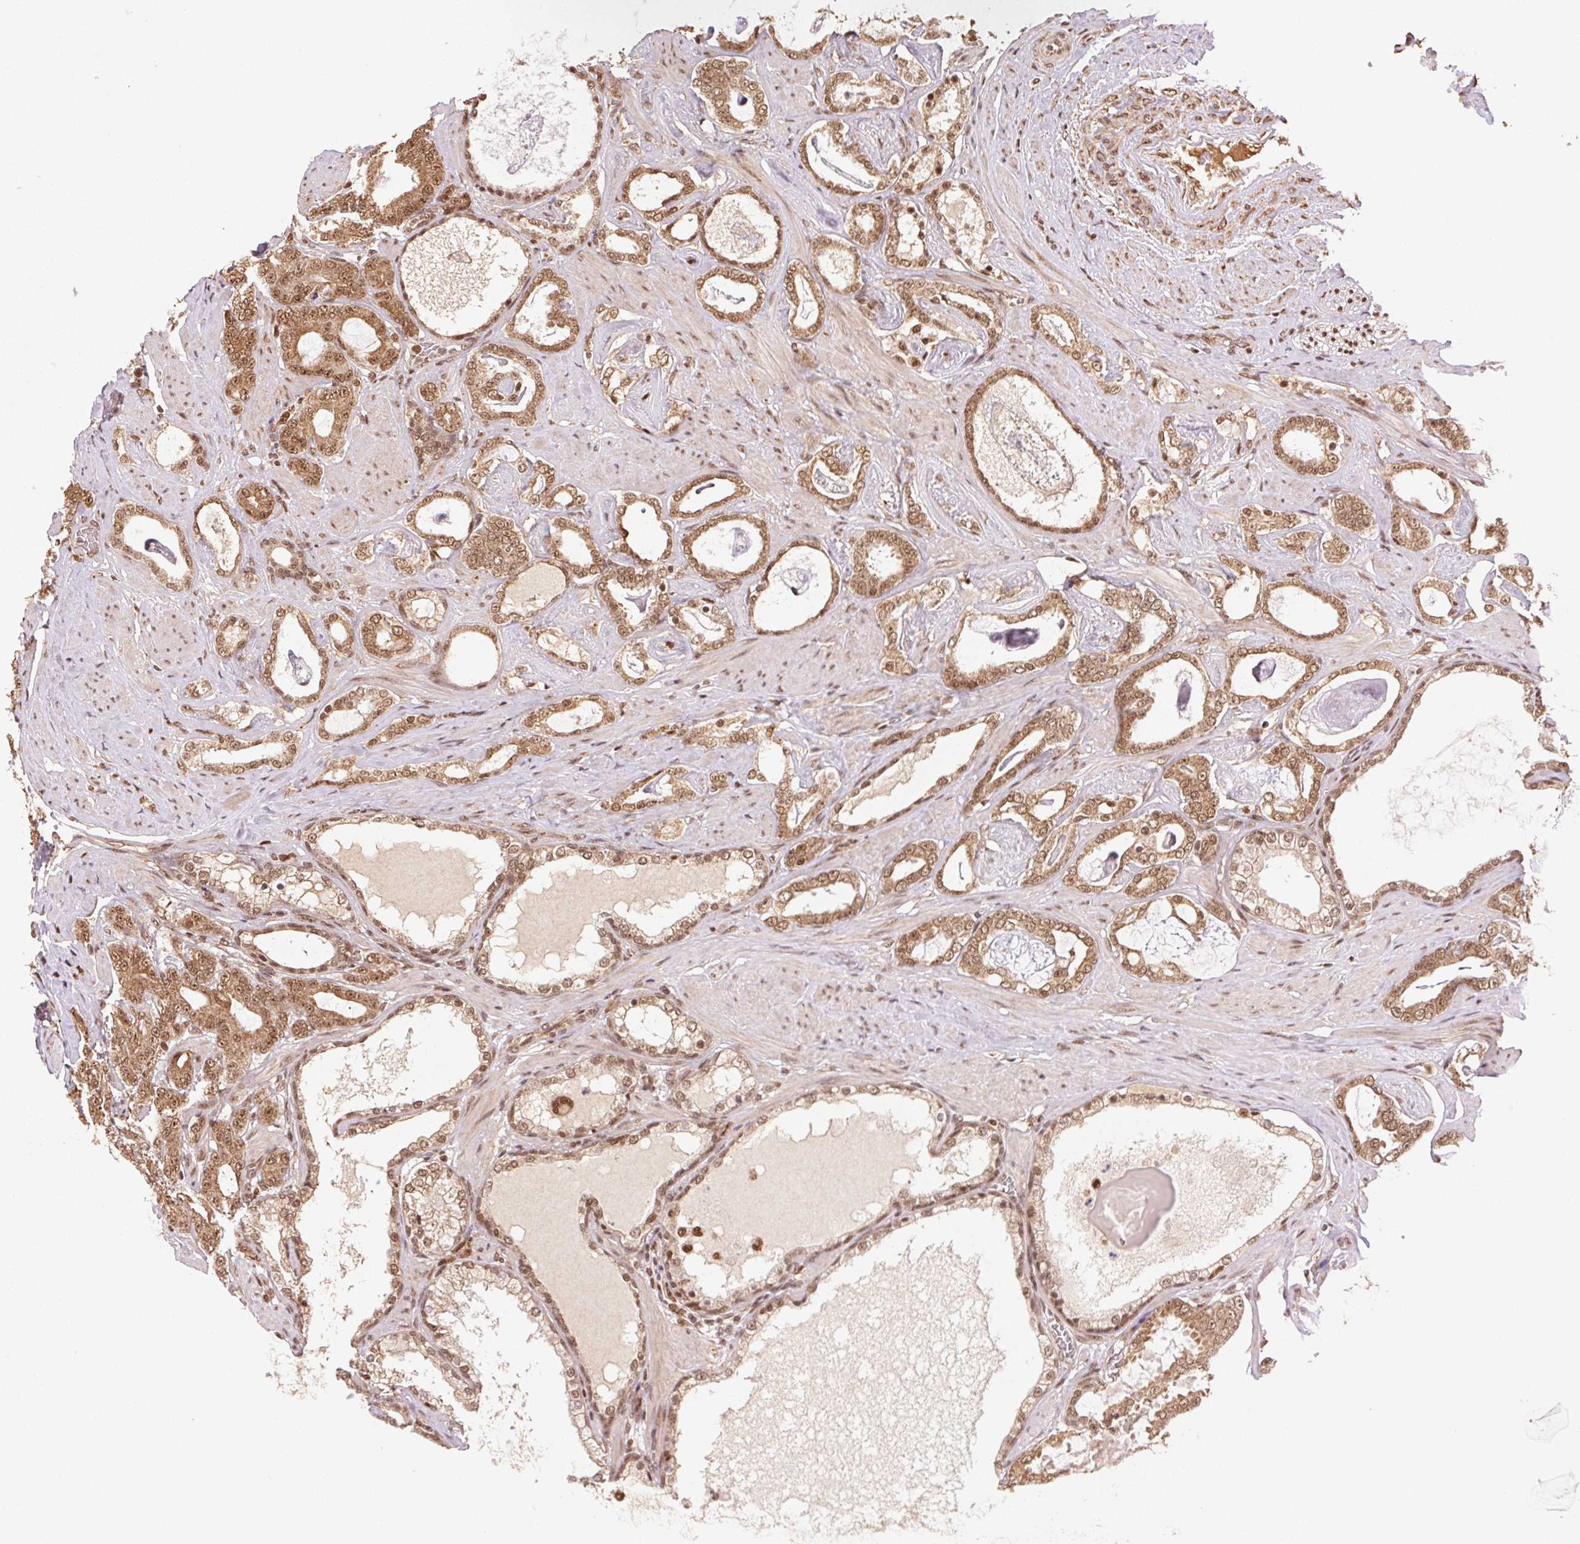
{"staining": {"intensity": "moderate", "quantity": ">75%", "location": "cytoplasmic/membranous,nuclear"}, "tissue": "prostate cancer", "cell_type": "Tumor cells", "image_type": "cancer", "snomed": [{"axis": "morphology", "description": "Adenocarcinoma, High grade"}, {"axis": "topography", "description": "Prostate"}], "caption": "A brown stain highlights moderate cytoplasmic/membranous and nuclear expression of a protein in human prostate cancer (adenocarcinoma (high-grade)) tumor cells.", "gene": "TREML4", "patient": {"sex": "male", "age": 63}}